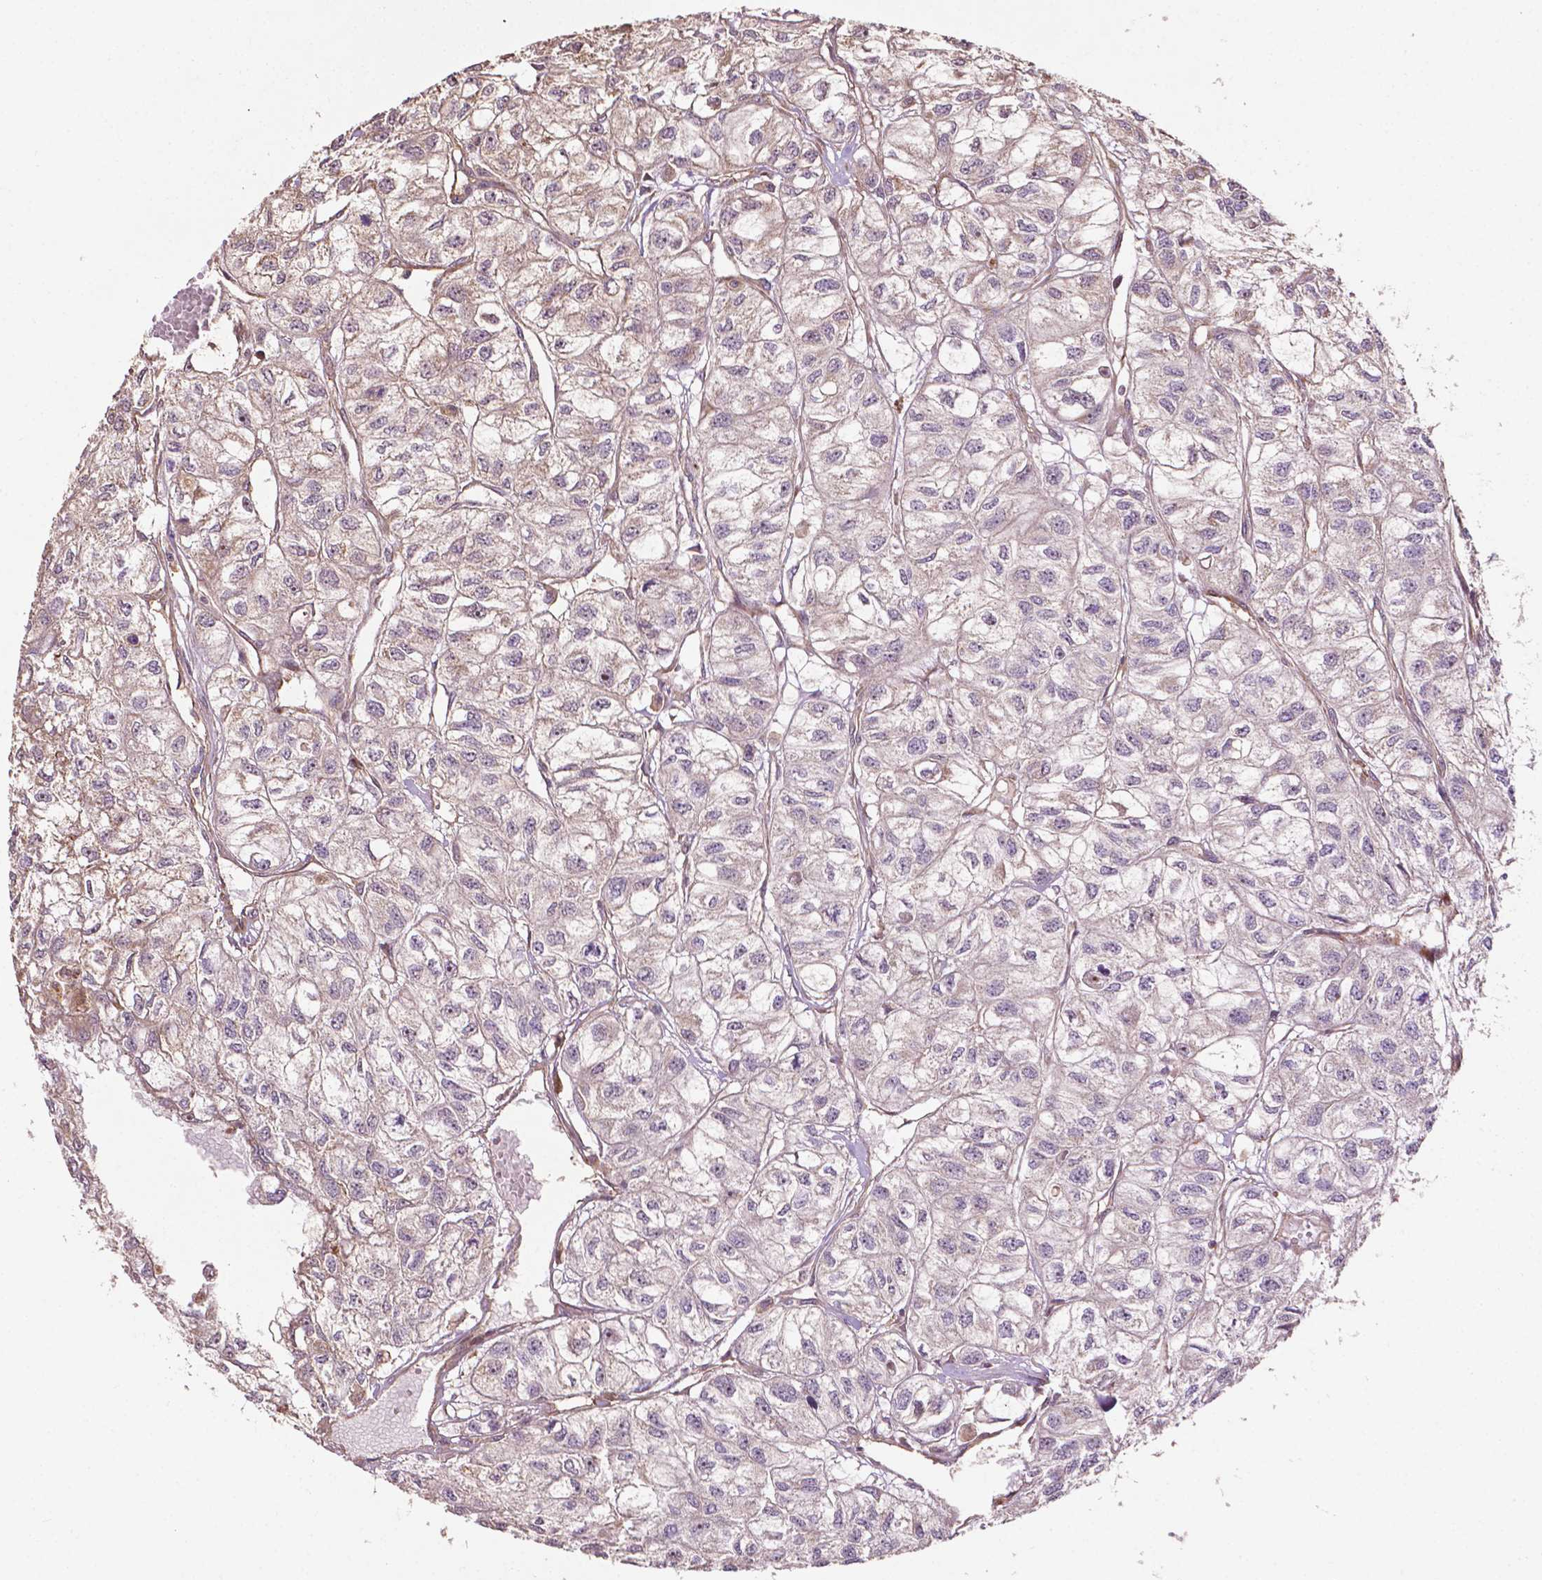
{"staining": {"intensity": "negative", "quantity": "none", "location": "none"}, "tissue": "renal cancer", "cell_type": "Tumor cells", "image_type": "cancer", "snomed": [{"axis": "morphology", "description": "Adenocarcinoma, NOS"}, {"axis": "topography", "description": "Kidney"}], "caption": "High power microscopy image of an IHC photomicrograph of renal adenocarcinoma, revealing no significant expression in tumor cells.", "gene": "LRR1", "patient": {"sex": "male", "age": 56}}